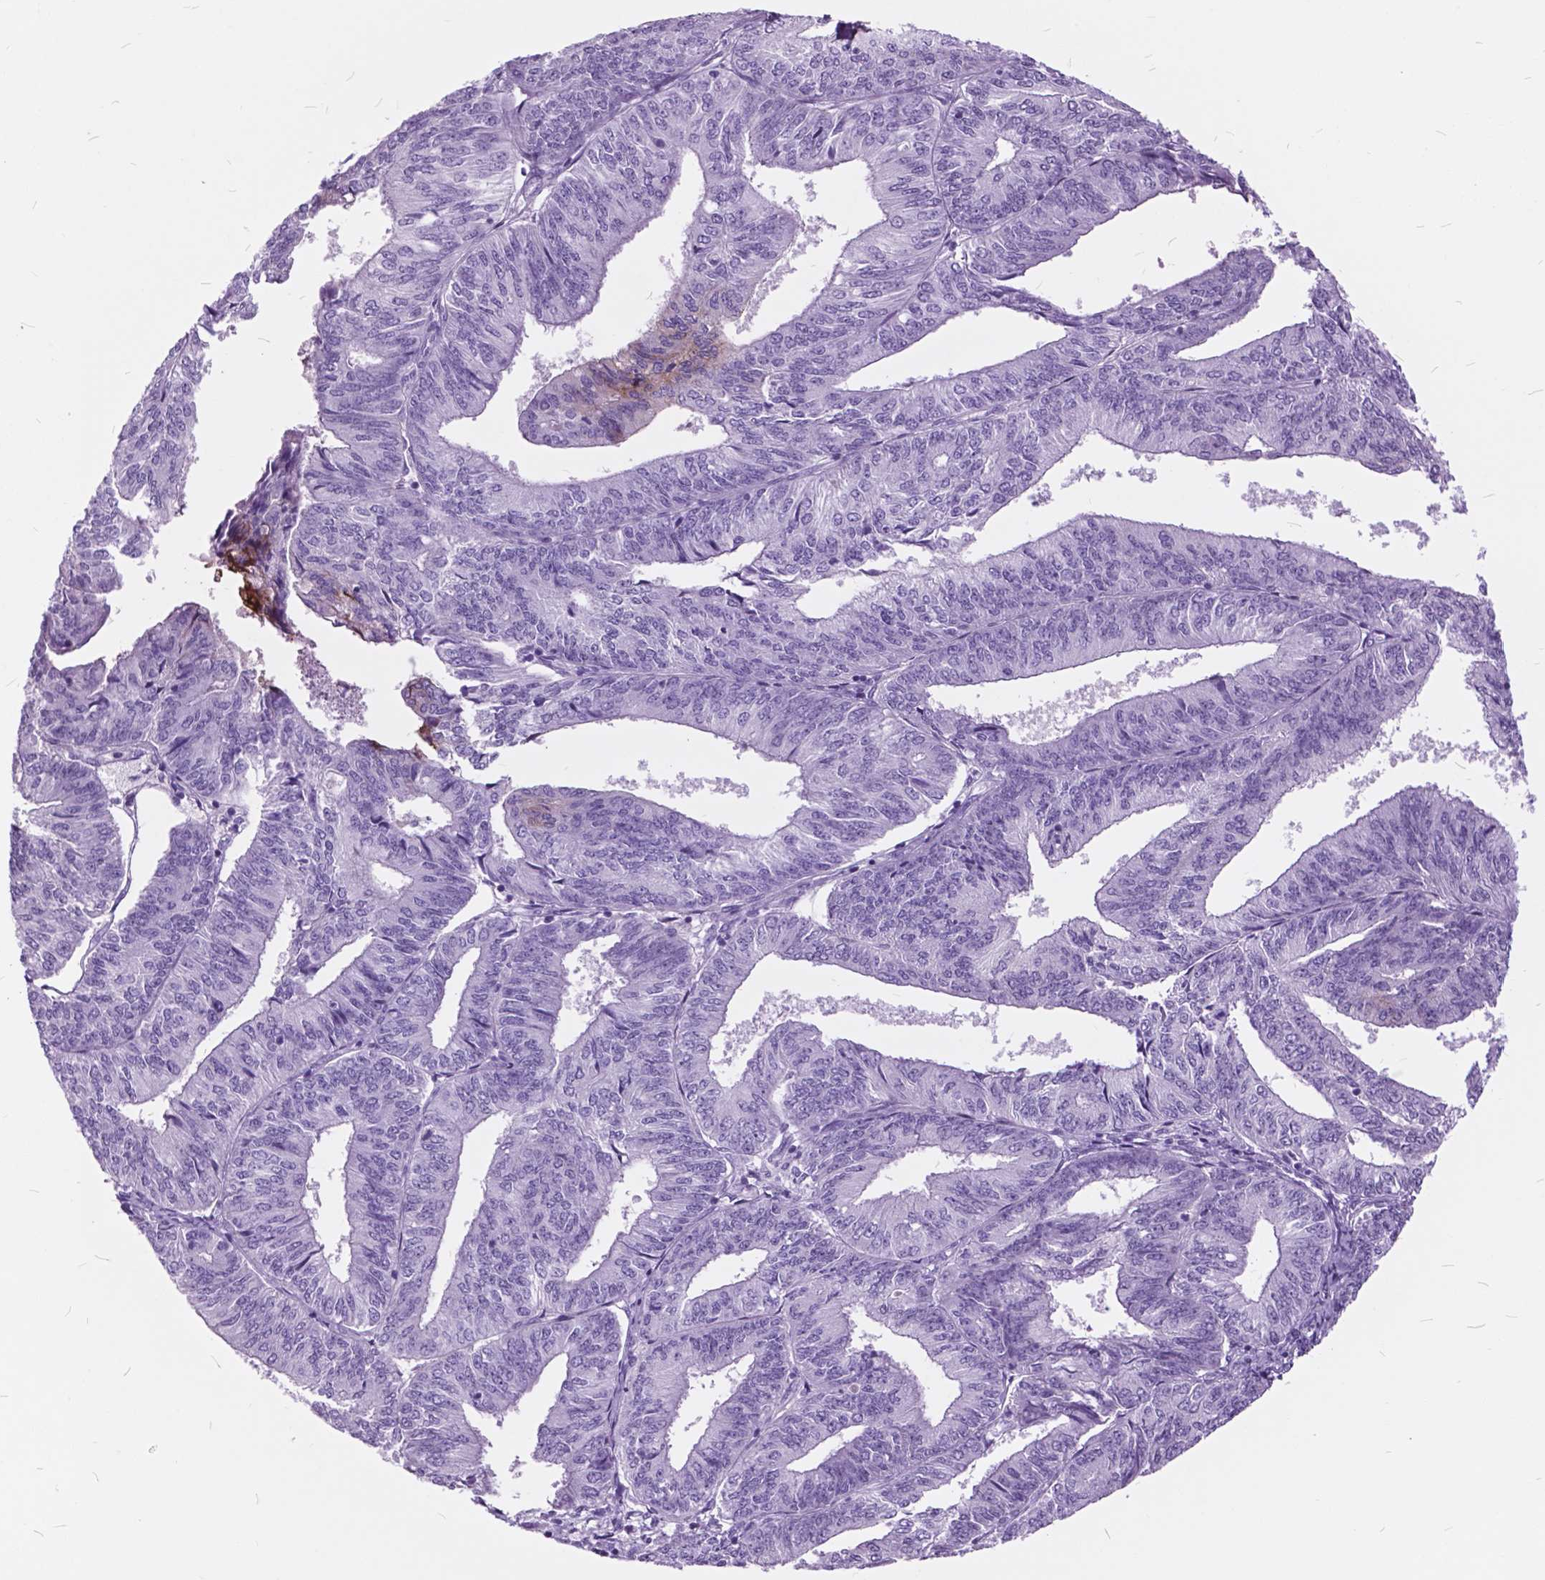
{"staining": {"intensity": "negative", "quantity": "none", "location": "none"}, "tissue": "endometrial cancer", "cell_type": "Tumor cells", "image_type": "cancer", "snomed": [{"axis": "morphology", "description": "Adenocarcinoma, NOS"}, {"axis": "topography", "description": "Endometrium"}], "caption": "Tumor cells show no significant expression in endometrial adenocarcinoma.", "gene": "GDF9", "patient": {"sex": "female", "age": 58}}